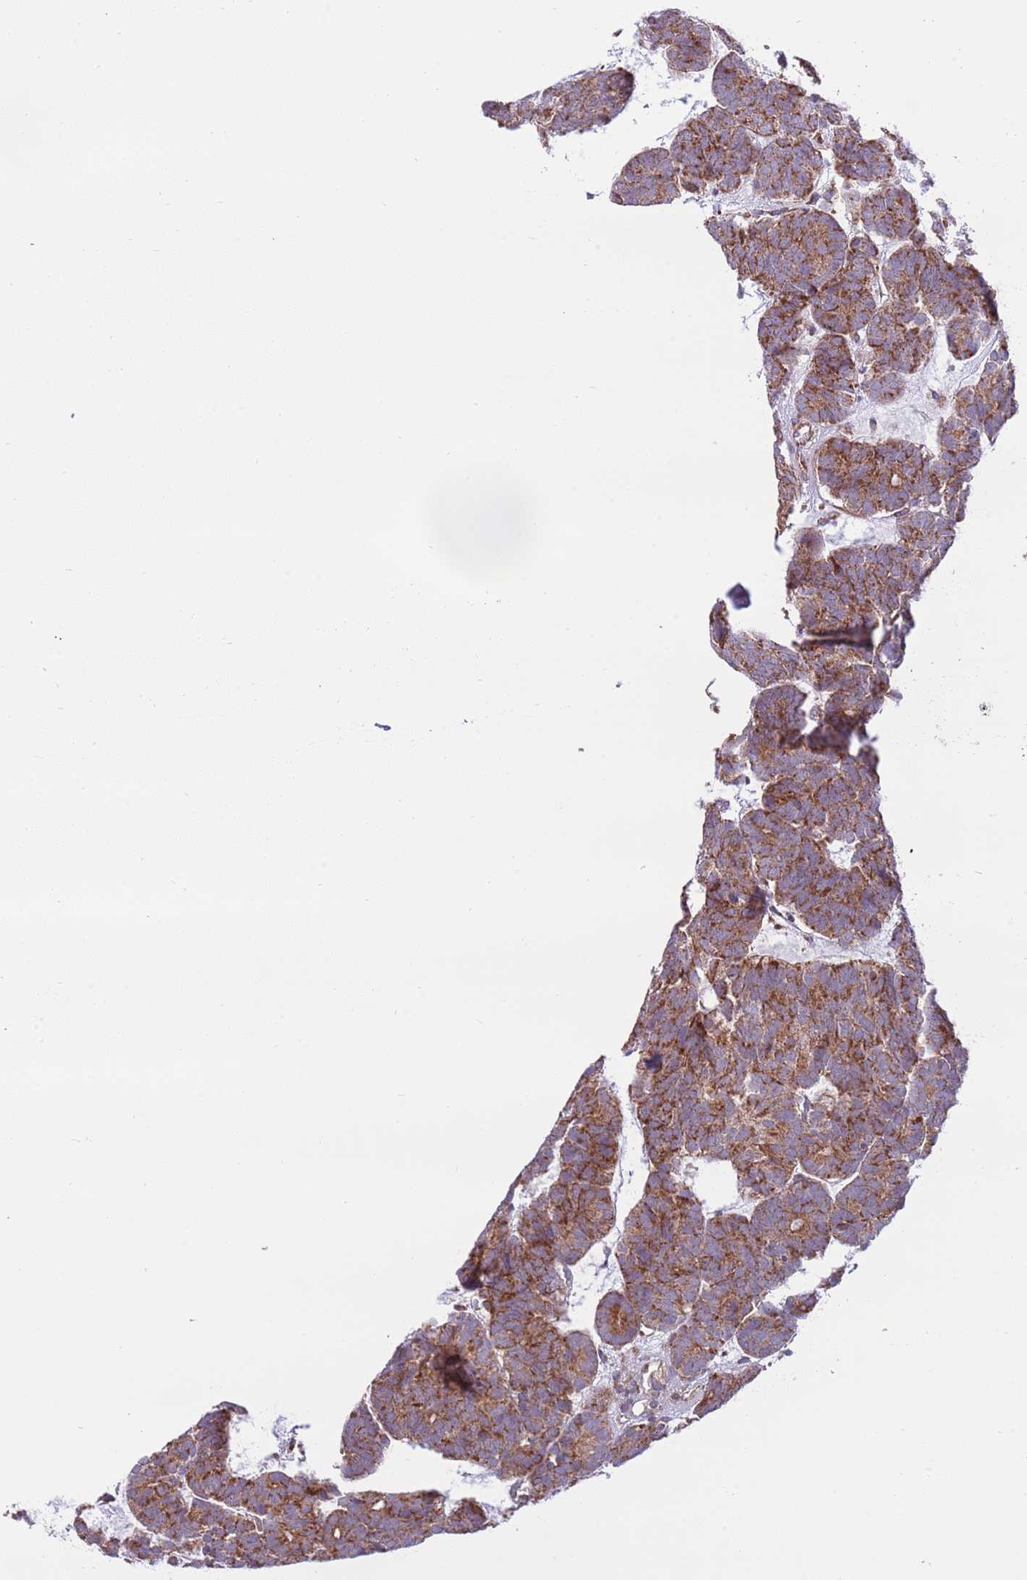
{"staining": {"intensity": "moderate", "quantity": ">75%", "location": "cytoplasmic/membranous"}, "tissue": "head and neck cancer", "cell_type": "Tumor cells", "image_type": "cancer", "snomed": [{"axis": "morphology", "description": "Adenocarcinoma, NOS"}, {"axis": "topography", "description": "Head-Neck"}], "caption": "Immunohistochemistry (IHC) histopathology image of adenocarcinoma (head and neck) stained for a protein (brown), which displays medium levels of moderate cytoplasmic/membranous positivity in approximately >75% of tumor cells.", "gene": "DAND5", "patient": {"sex": "female", "age": 81}}